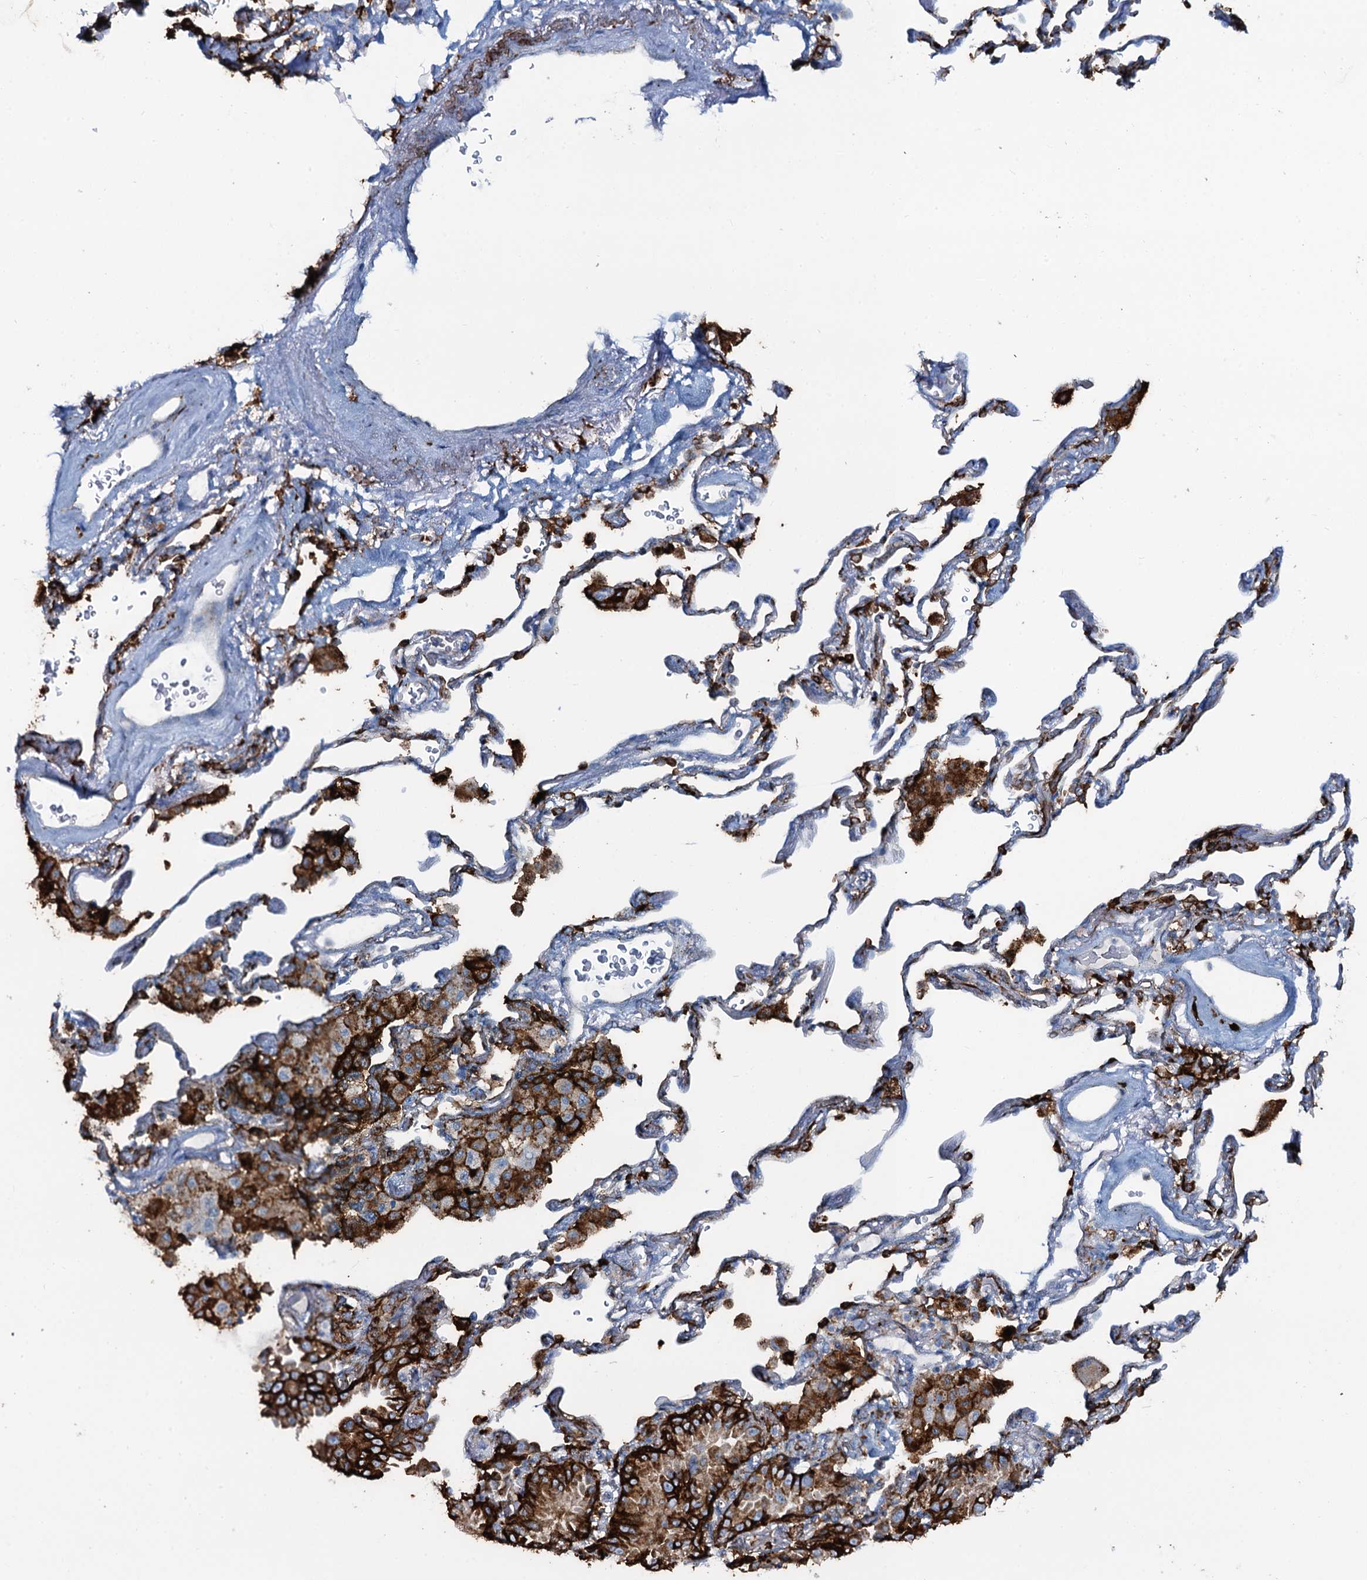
{"staining": {"intensity": "strong", "quantity": ">75%", "location": "cytoplasmic/membranous"}, "tissue": "lung cancer", "cell_type": "Tumor cells", "image_type": "cancer", "snomed": [{"axis": "morphology", "description": "Adenocarcinoma, NOS"}, {"axis": "topography", "description": "Lung"}], "caption": "Tumor cells show strong cytoplasmic/membranous staining in approximately >75% of cells in adenocarcinoma (lung).", "gene": "OSBPL2", "patient": {"sex": "female", "age": 69}}